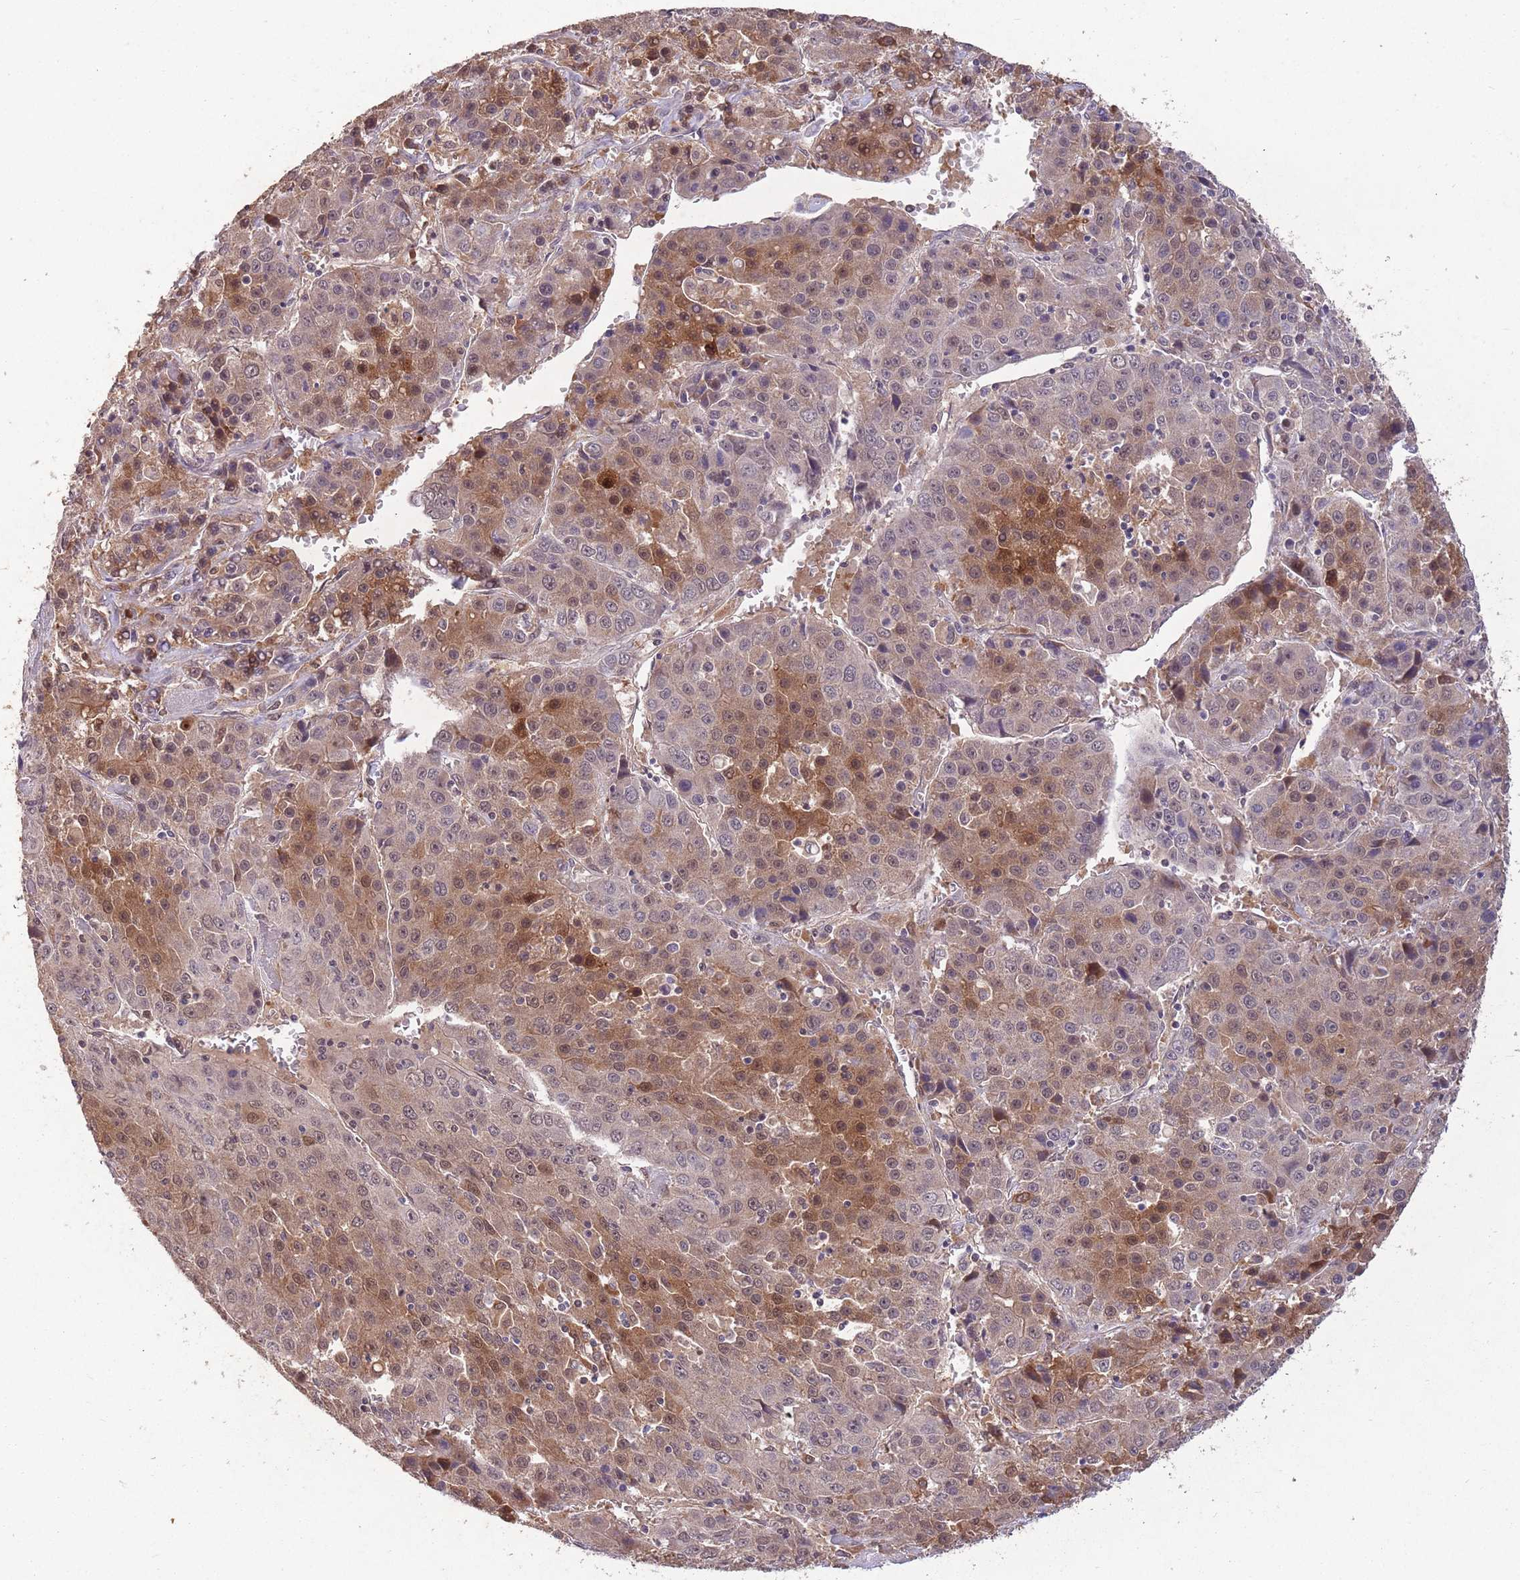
{"staining": {"intensity": "moderate", "quantity": "25%-75%", "location": "cytoplasmic/membranous,nuclear"}, "tissue": "liver cancer", "cell_type": "Tumor cells", "image_type": "cancer", "snomed": [{"axis": "morphology", "description": "Carcinoma, Hepatocellular, NOS"}, {"axis": "topography", "description": "Liver"}], "caption": "Approximately 25%-75% of tumor cells in liver hepatocellular carcinoma demonstrate moderate cytoplasmic/membranous and nuclear protein expression as visualized by brown immunohistochemical staining.", "gene": "ZNF639", "patient": {"sex": "female", "age": 53}}